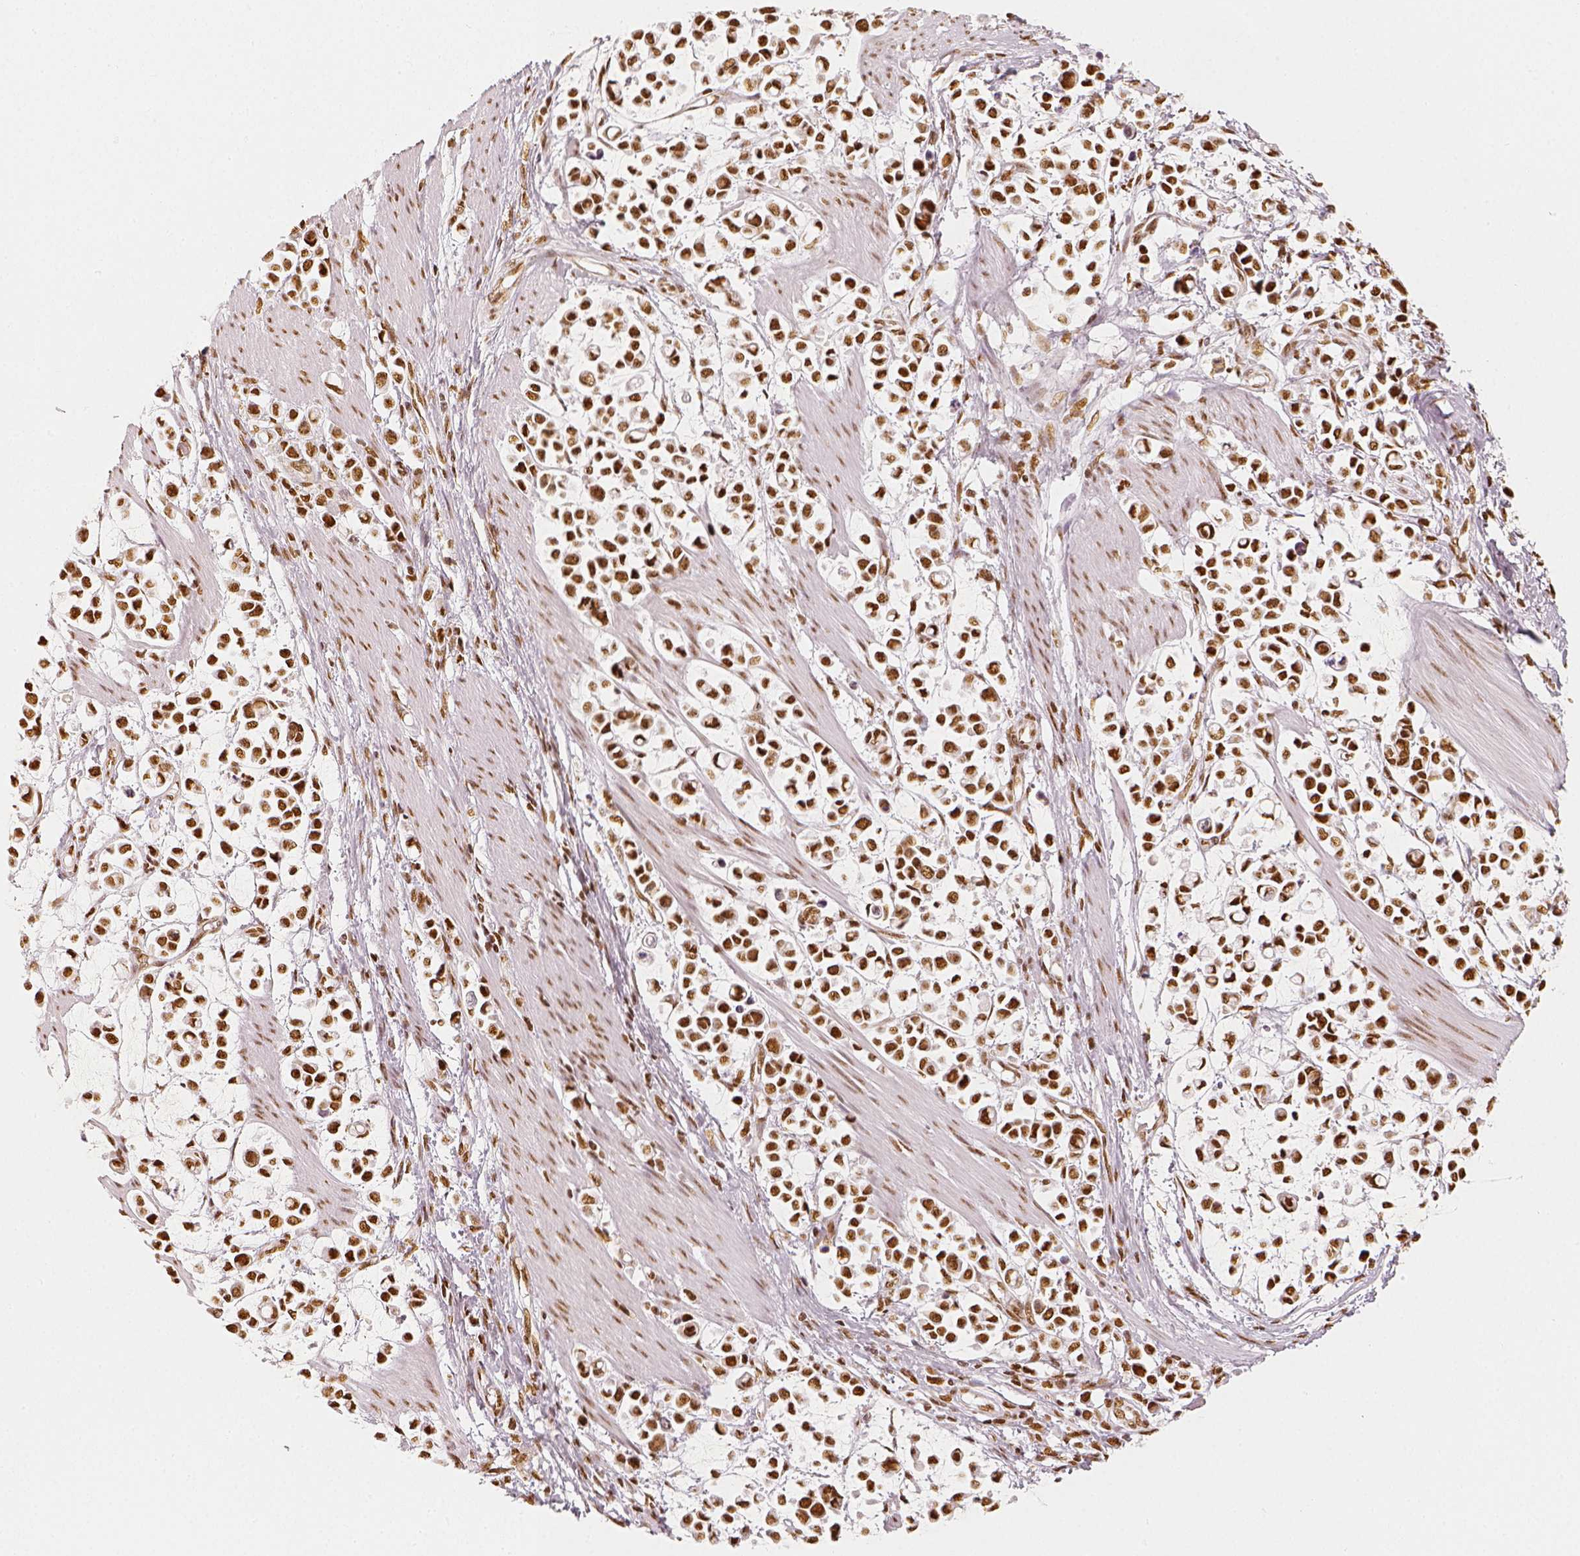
{"staining": {"intensity": "strong", "quantity": ">75%", "location": "nuclear"}, "tissue": "stomach cancer", "cell_type": "Tumor cells", "image_type": "cancer", "snomed": [{"axis": "morphology", "description": "Adenocarcinoma, NOS"}, {"axis": "topography", "description": "Stomach"}], "caption": "Immunohistochemical staining of stomach cancer (adenocarcinoma) demonstrates high levels of strong nuclear expression in about >75% of tumor cells.", "gene": "KDM5B", "patient": {"sex": "male", "age": 82}}